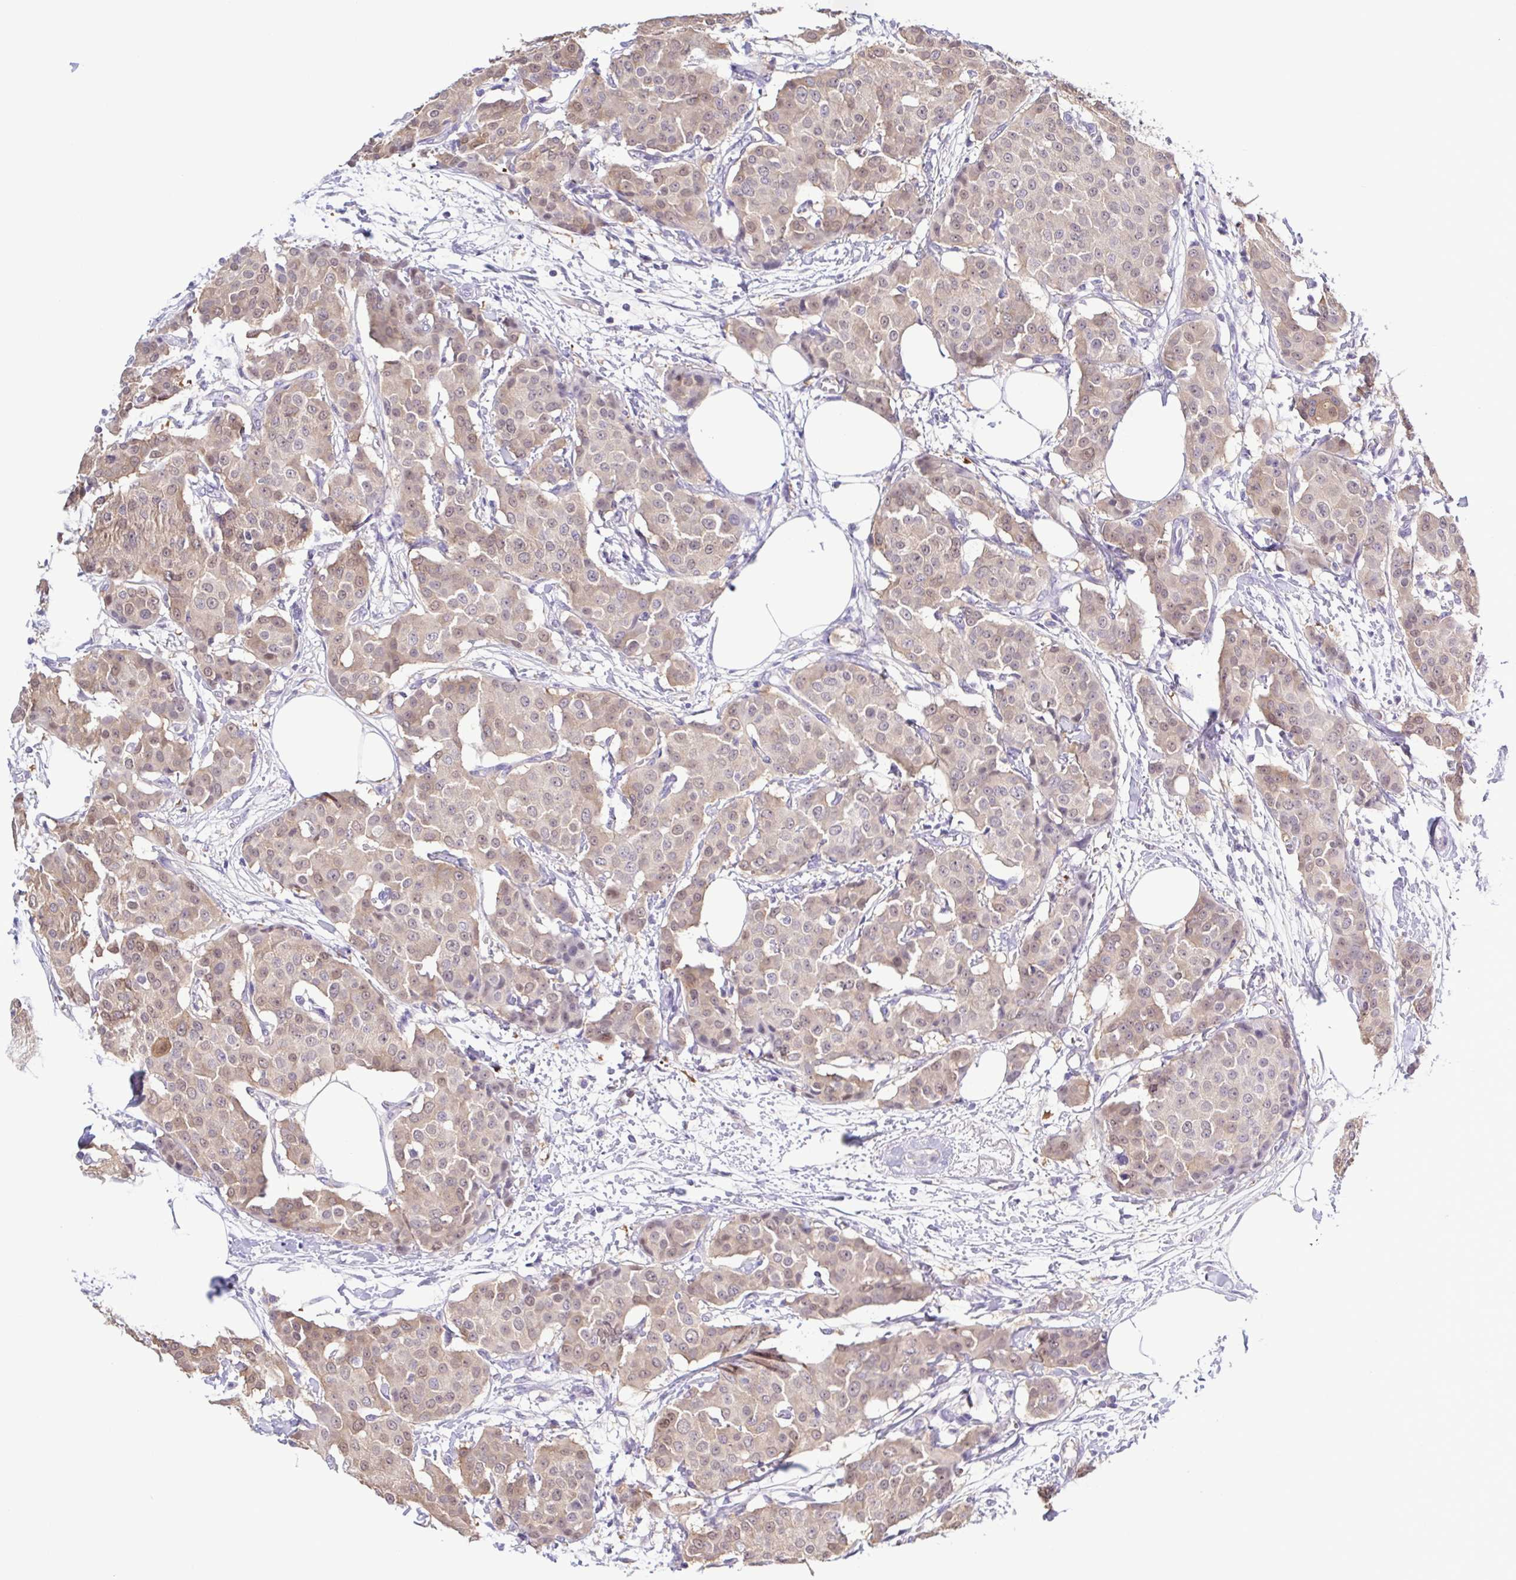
{"staining": {"intensity": "weak", "quantity": ">75%", "location": "cytoplasmic/membranous,nuclear"}, "tissue": "breast cancer", "cell_type": "Tumor cells", "image_type": "cancer", "snomed": [{"axis": "morphology", "description": "Duct carcinoma"}, {"axis": "topography", "description": "Breast"}], "caption": "Immunohistochemical staining of invasive ductal carcinoma (breast) exhibits weak cytoplasmic/membranous and nuclear protein expression in about >75% of tumor cells.", "gene": "LDHC", "patient": {"sex": "female", "age": 91}}